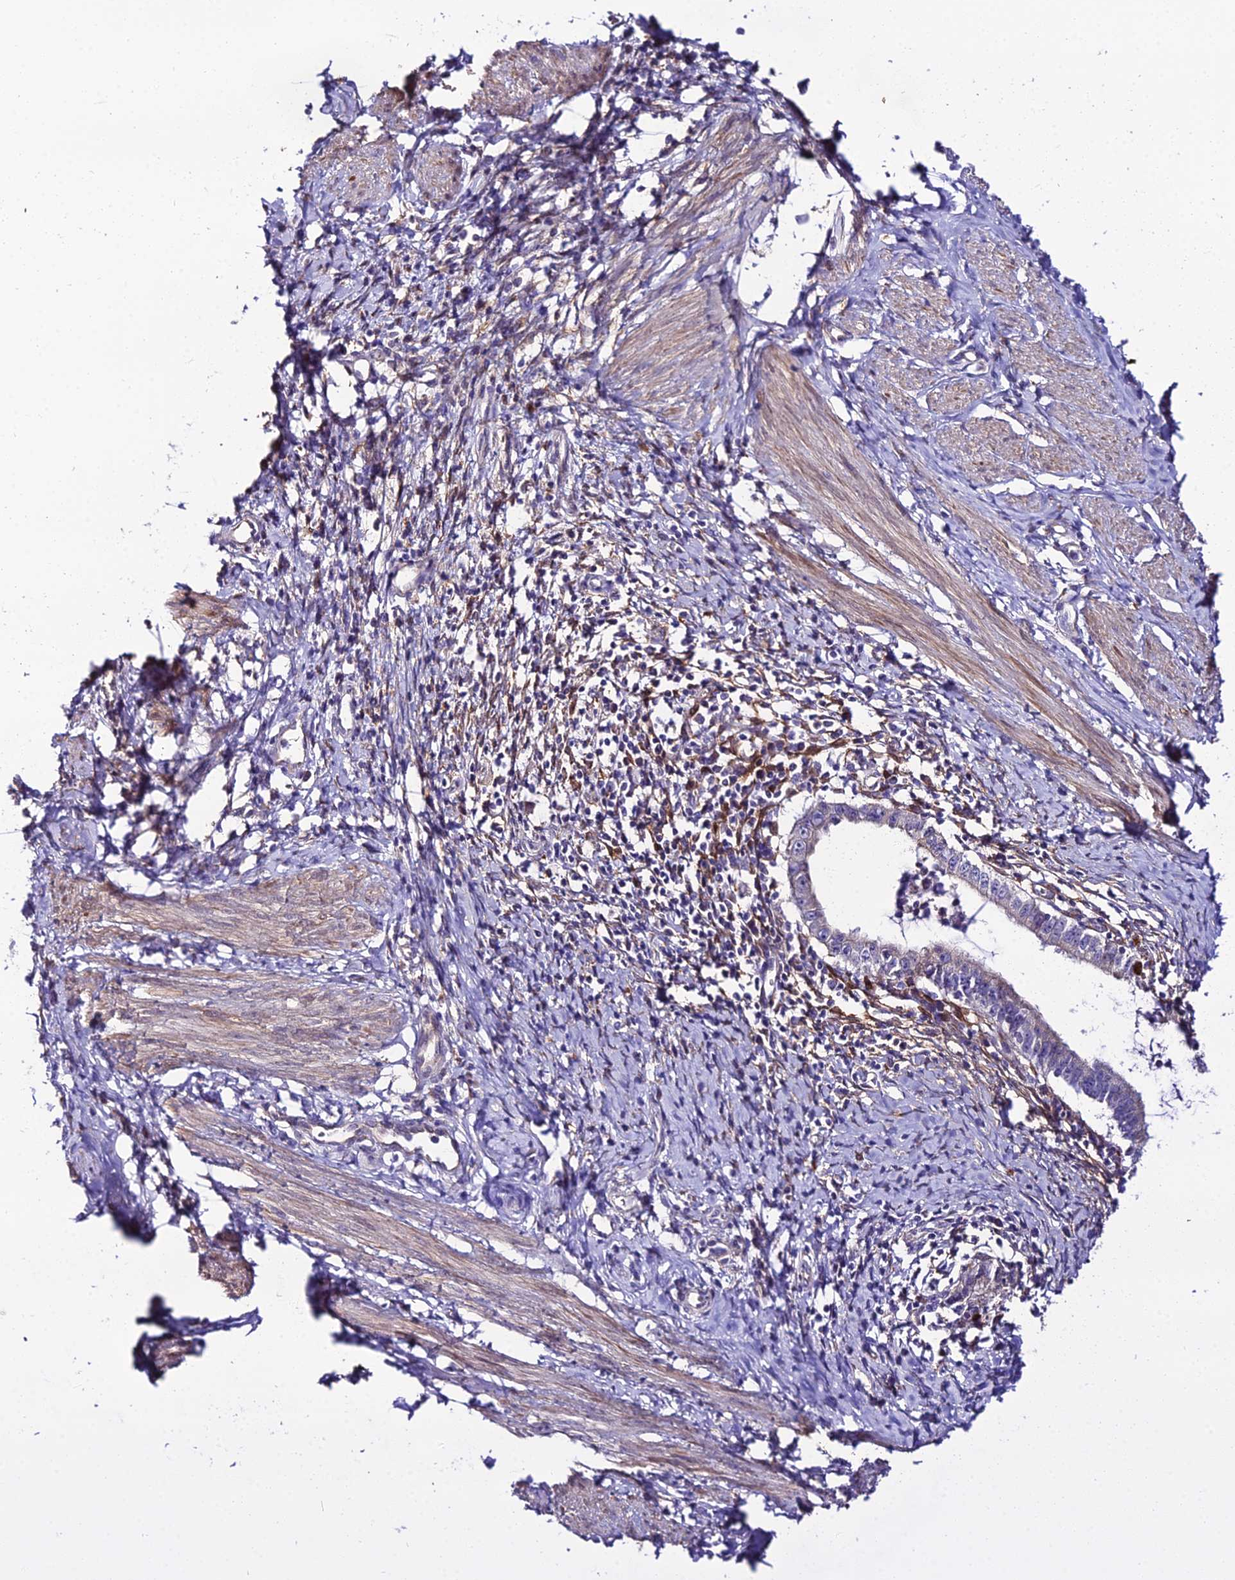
{"staining": {"intensity": "weak", "quantity": "<25%", "location": "cytoplasmic/membranous"}, "tissue": "cervical cancer", "cell_type": "Tumor cells", "image_type": "cancer", "snomed": [{"axis": "morphology", "description": "Adenocarcinoma, NOS"}, {"axis": "topography", "description": "Cervix"}], "caption": "Human cervical cancer stained for a protein using IHC demonstrates no expression in tumor cells.", "gene": "MB21D2", "patient": {"sex": "female", "age": 36}}